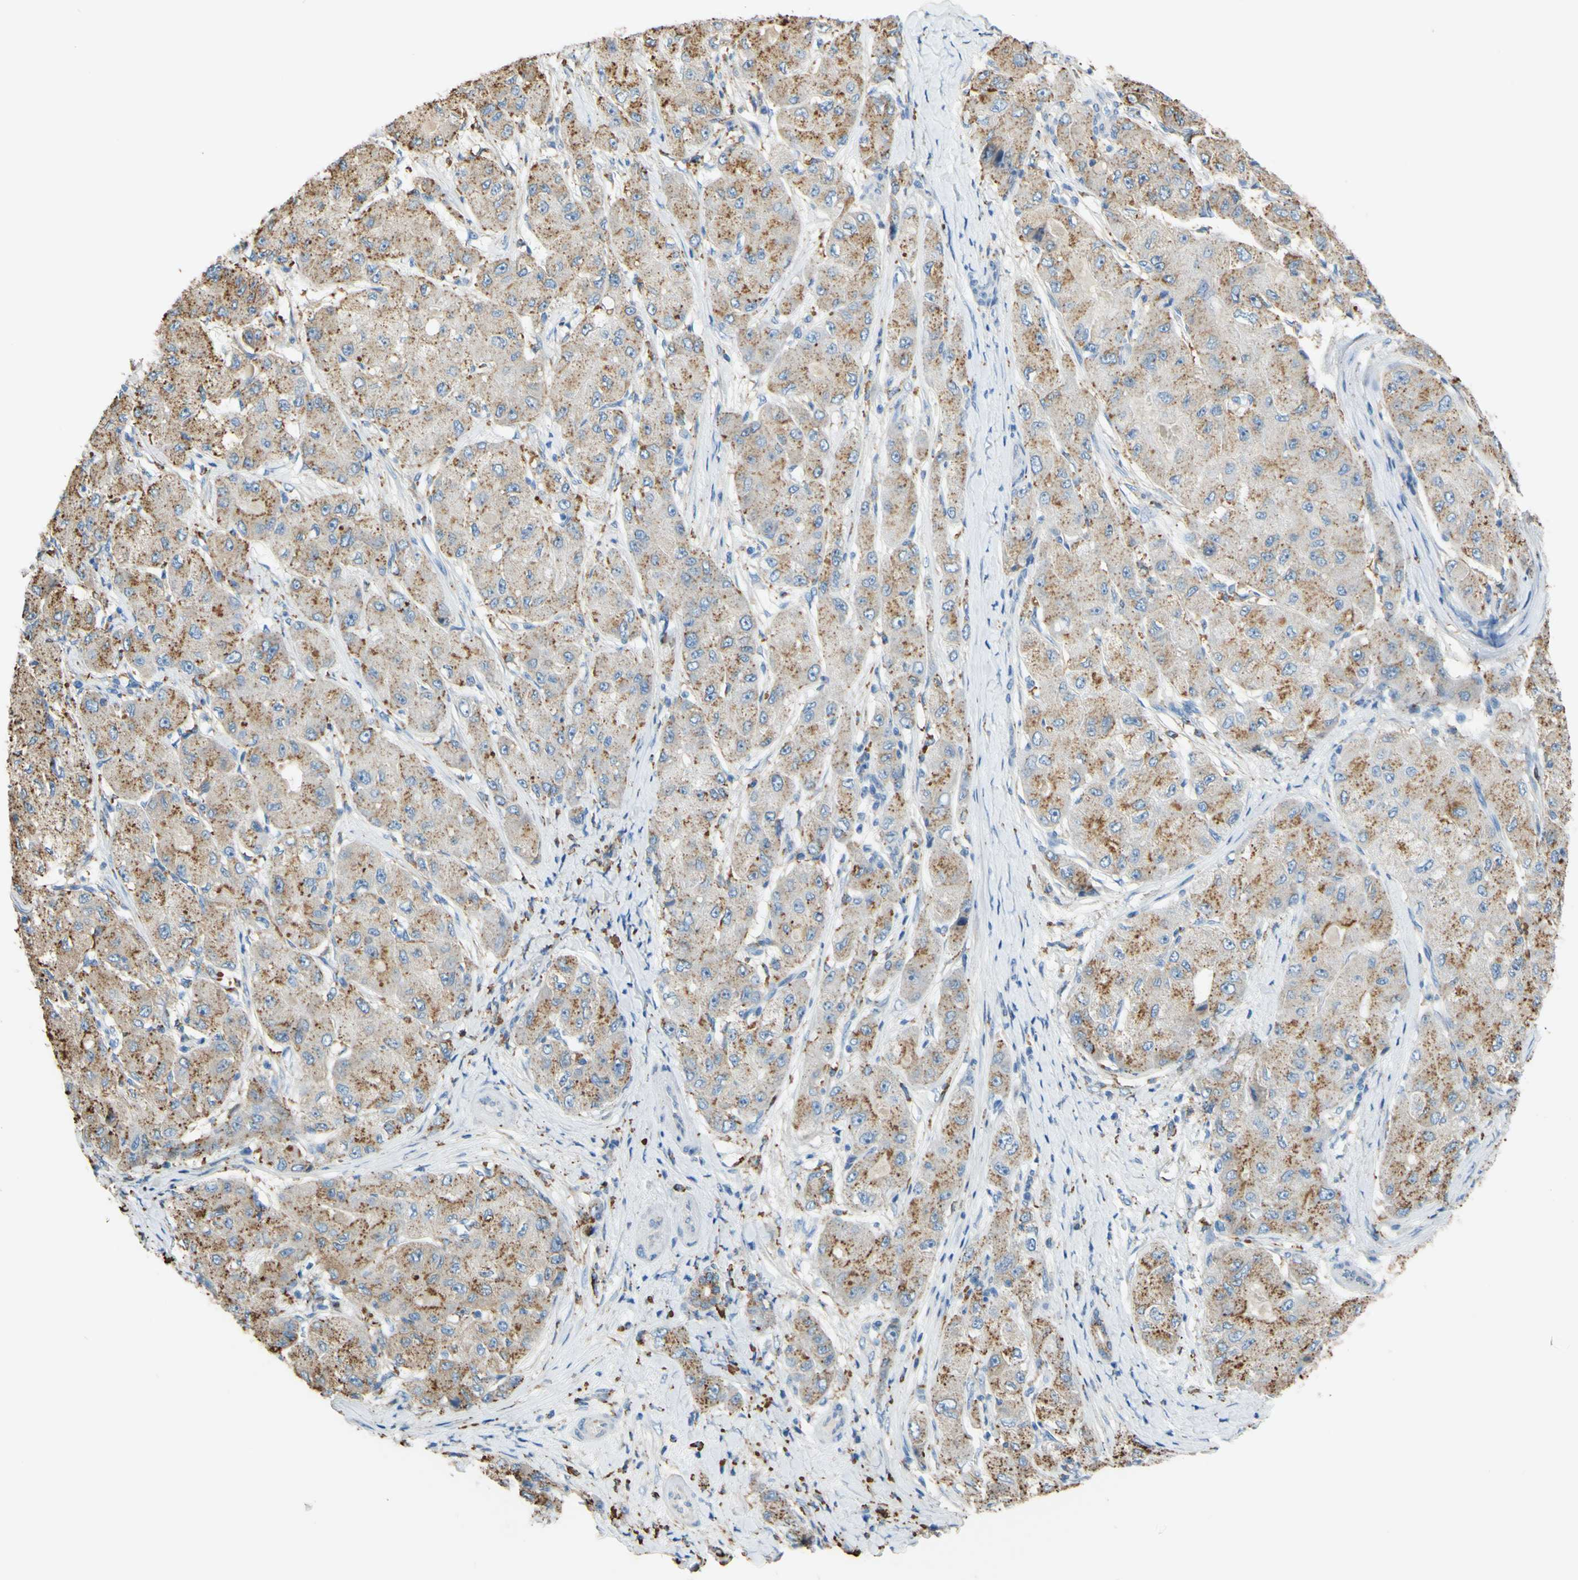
{"staining": {"intensity": "weak", "quantity": ">75%", "location": "cytoplasmic/membranous"}, "tissue": "liver cancer", "cell_type": "Tumor cells", "image_type": "cancer", "snomed": [{"axis": "morphology", "description": "Carcinoma, Hepatocellular, NOS"}, {"axis": "topography", "description": "Liver"}], "caption": "Protein analysis of liver cancer (hepatocellular carcinoma) tissue demonstrates weak cytoplasmic/membranous staining in about >75% of tumor cells. Nuclei are stained in blue.", "gene": "CTSD", "patient": {"sex": "male", "age": 80}}